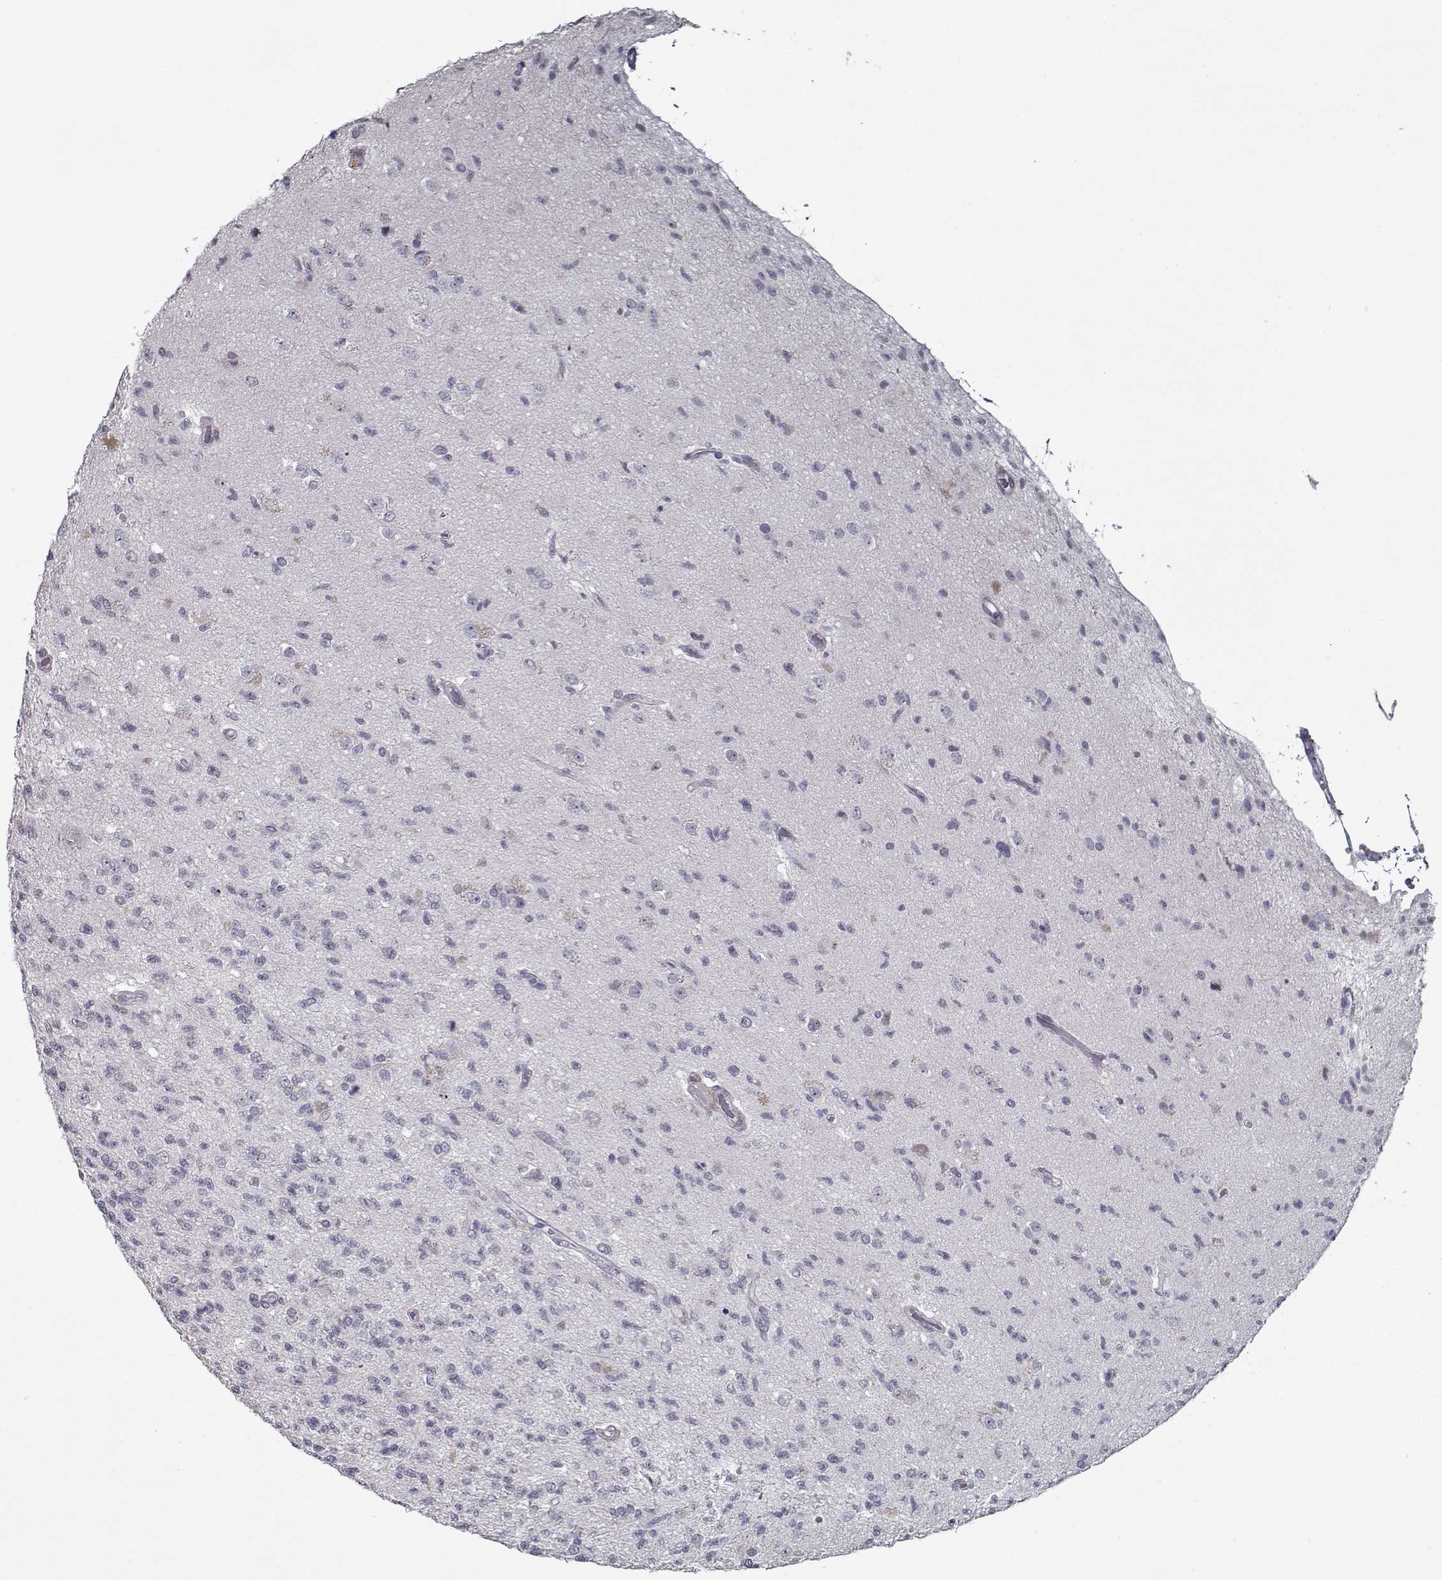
{"staining": {"intensity": "negative", "quantity": "none", "location": "none"}, "tissue": "glioma", "cell_type": "Tumor cells", "image_type": "cancer", "snomed": [{"axis": "morphology", "description": "Glioma, malignant, High grade"}, {"axis": "topography", "description": "Brain"}], "caption": "DAB immunohistochemical staining of human glioma reveals no significant staining in tumor cells.", "gene": "SEC16B", "patient": {"sex": "male", "age": 56}}